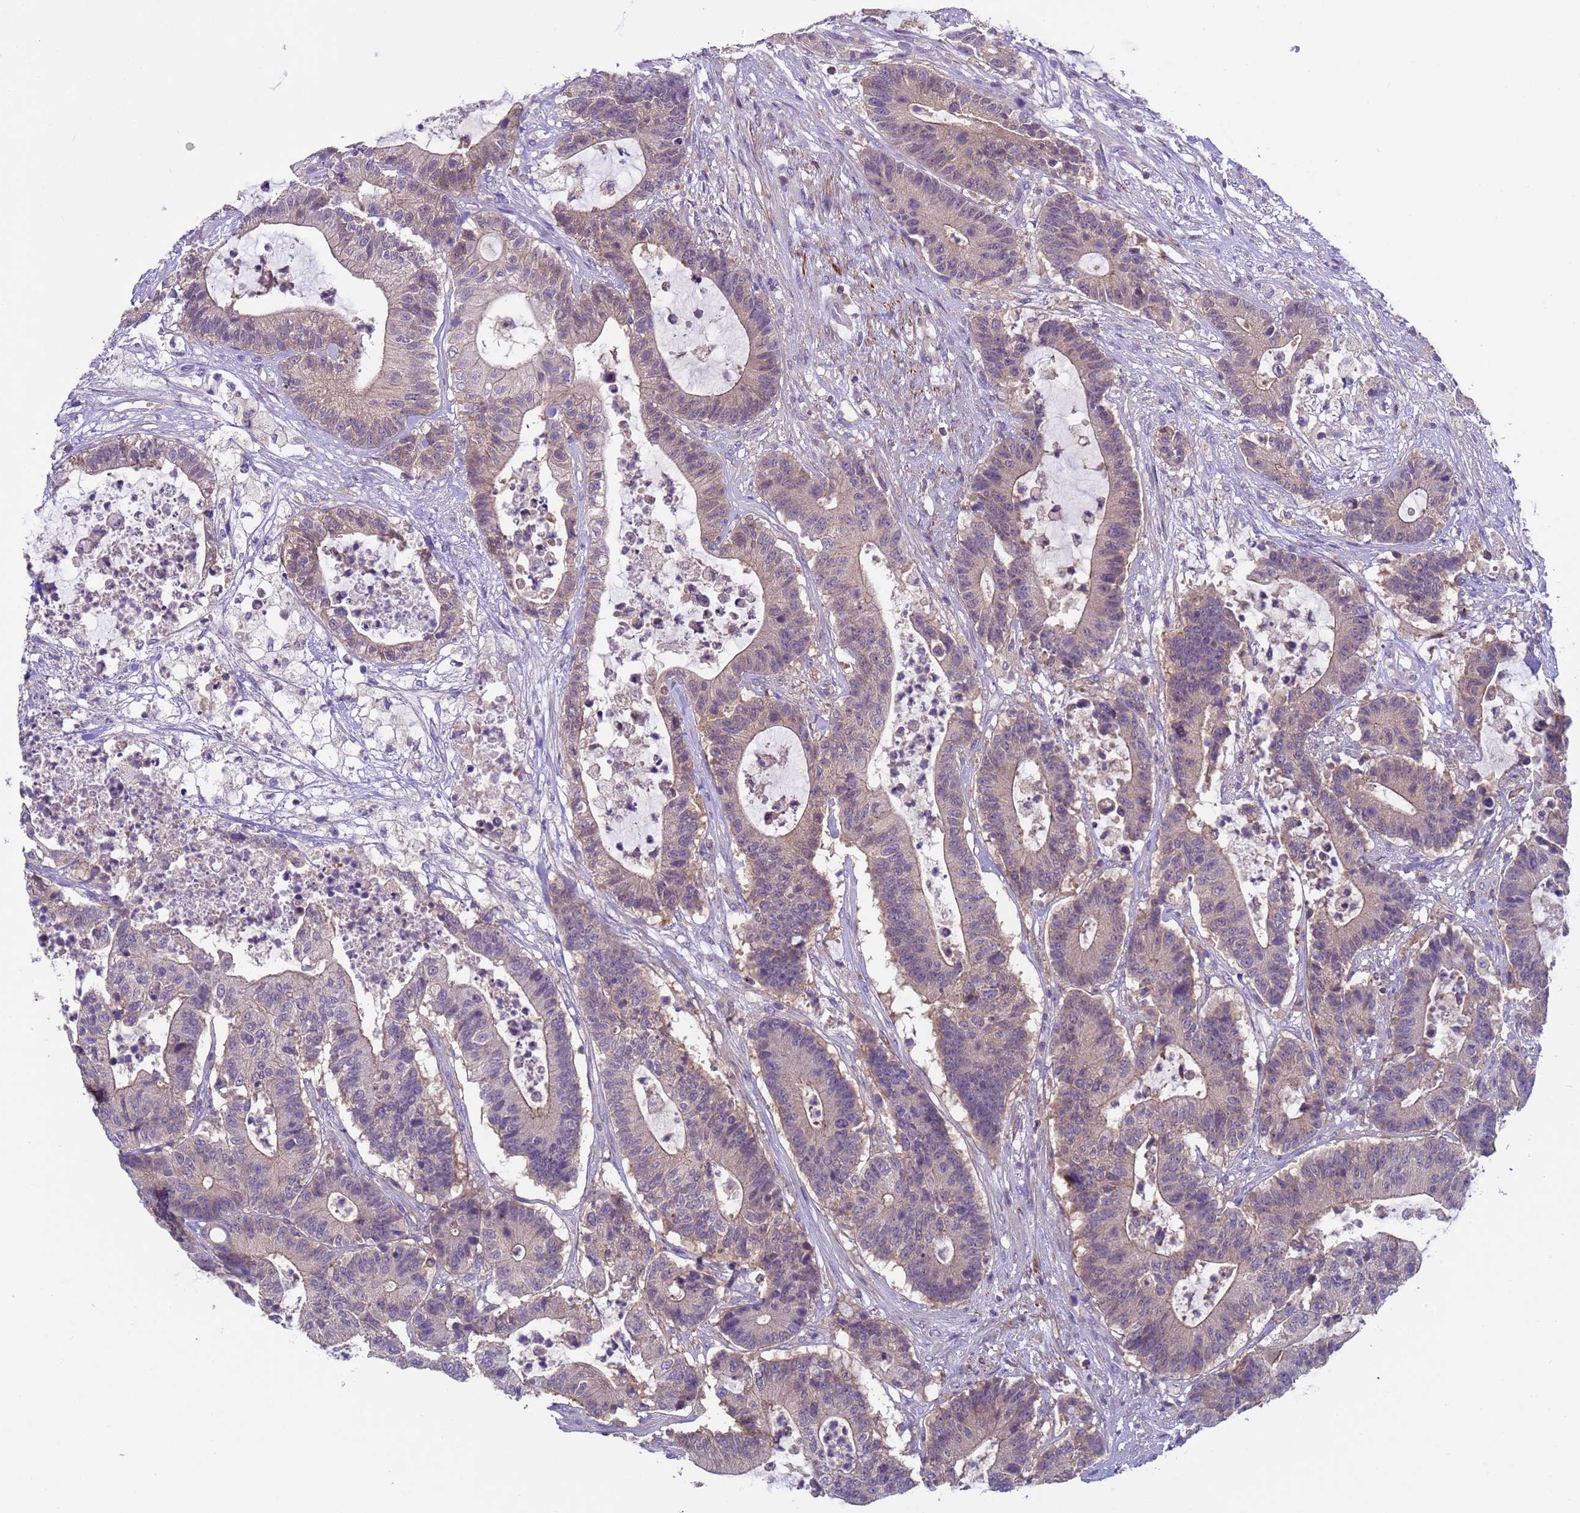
{"staining": {"intensity": "weak", "quantity": "25%-75%", "location": "cytoplasmic/membranous"}, "tissue": "colorectal cancer", "cell_type": "Tumor cells", "image_type": "cancer", "snomed": [{"axis": "morphology", "description": "Adenocarcinoma, NOS"}, {"axis": "topography", "description": "Colon"}], "caption": "Human adenocarcinoma (colorectal) stained with a protein marker exhibits weak staining in tumor cells.", "gene": "KLHL13", "patient": {"sex": "female", "age": 84}}